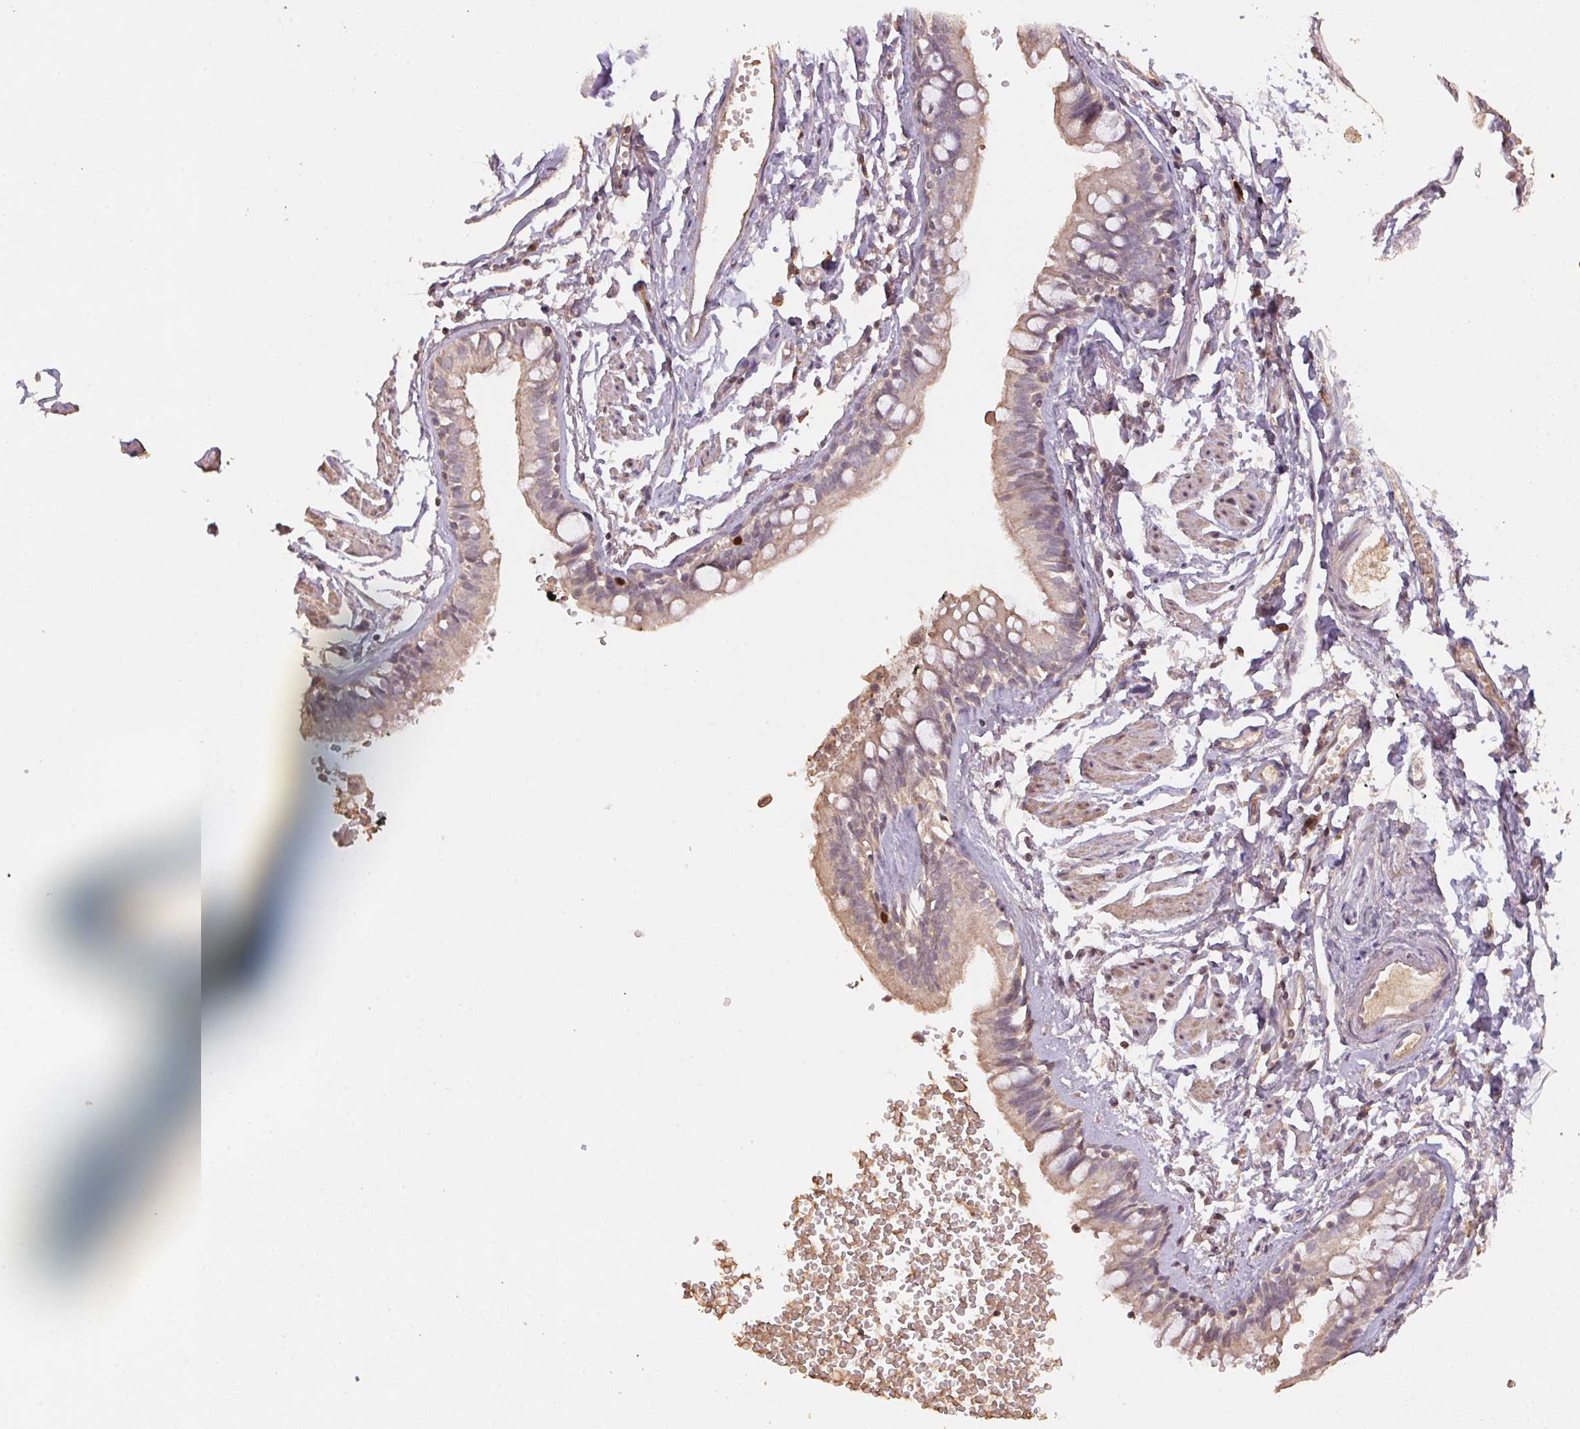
{"staining": {"intensity": "weak", "quantity": "<25%", "location": "cytoplasmic/membranous"}, "tissue": "bronchus", "cell_type": "Respiratory epithelial cells", "image_type": "normal", "snomed": [{"axis": "morphology", "description": "Normal tissue, NOS"}, {"axis": "topography", "description": "Cartilage tissue"}, {"axis": "topography", "description": "Bronchus"}], "caption": "Immunohistochemical staining of normal bronchus demonstrates no significant staining in respiratory epithelial cells. (Immunohistochemistry (ihc), brightfield microscopy, high magnification).", "gene": "CENPF", "patient": {"sex": "female", "age": 59}}